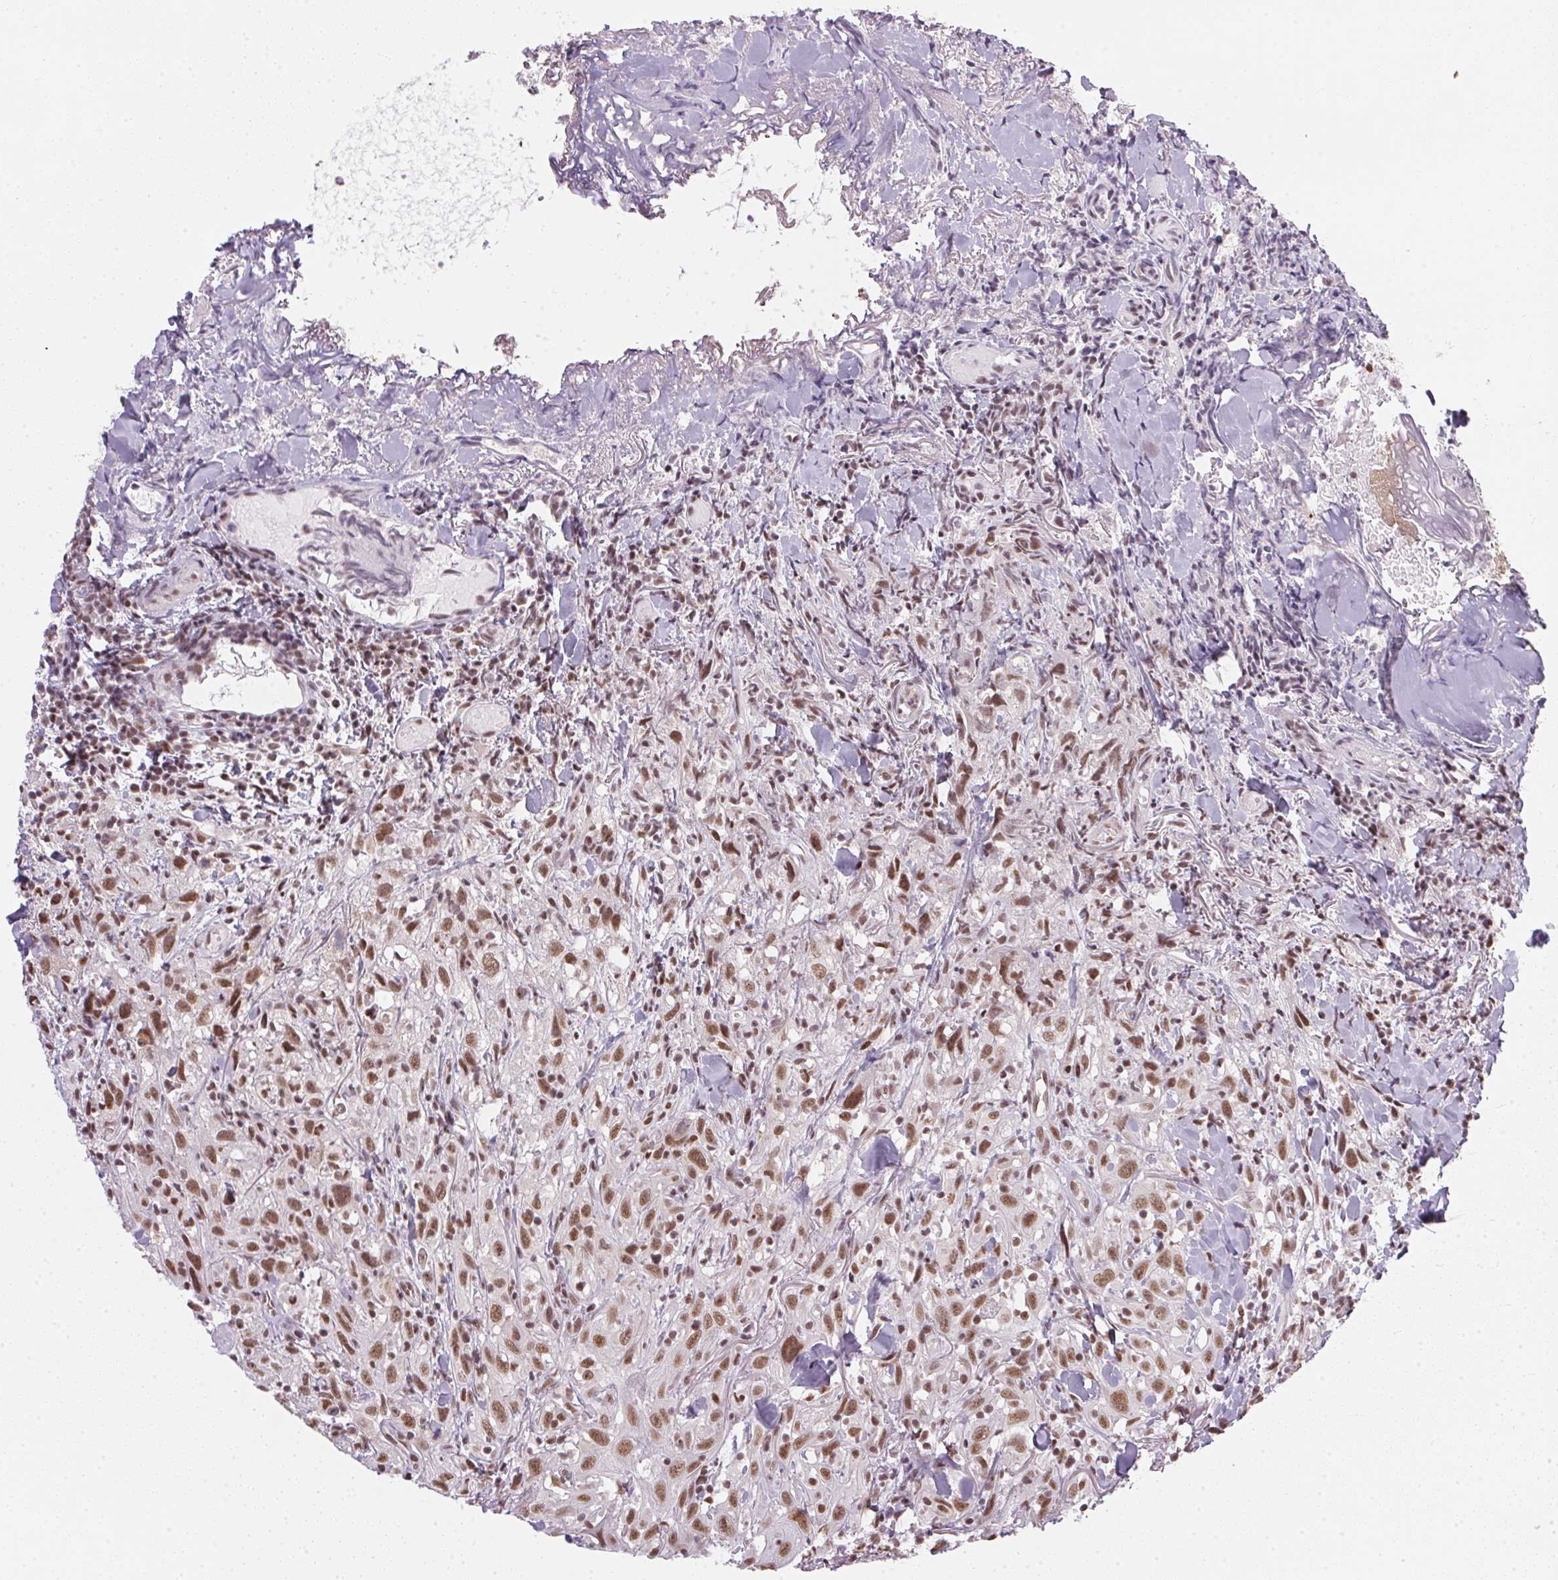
{"staining": {"intensity": "moderate", "quantity": ">75%", "location": "nuclear"}, "tissue": "head and neck cancer", "cell_type": "Tumor cells", "image_type": "cancer", "snomed": [{"axis": "morphology", "description": "Squamous cell carcinoma, NOS"}, {"axis": "topography", "description": "Head-Neck"}], "caption": "A brown stain highlights moderate nuclear staining of a protein in human squamous cell carcinoma (head and neck) tumor cells.", "gene": "SRSF7", "patient": {"sex": "female", "age": 95}}